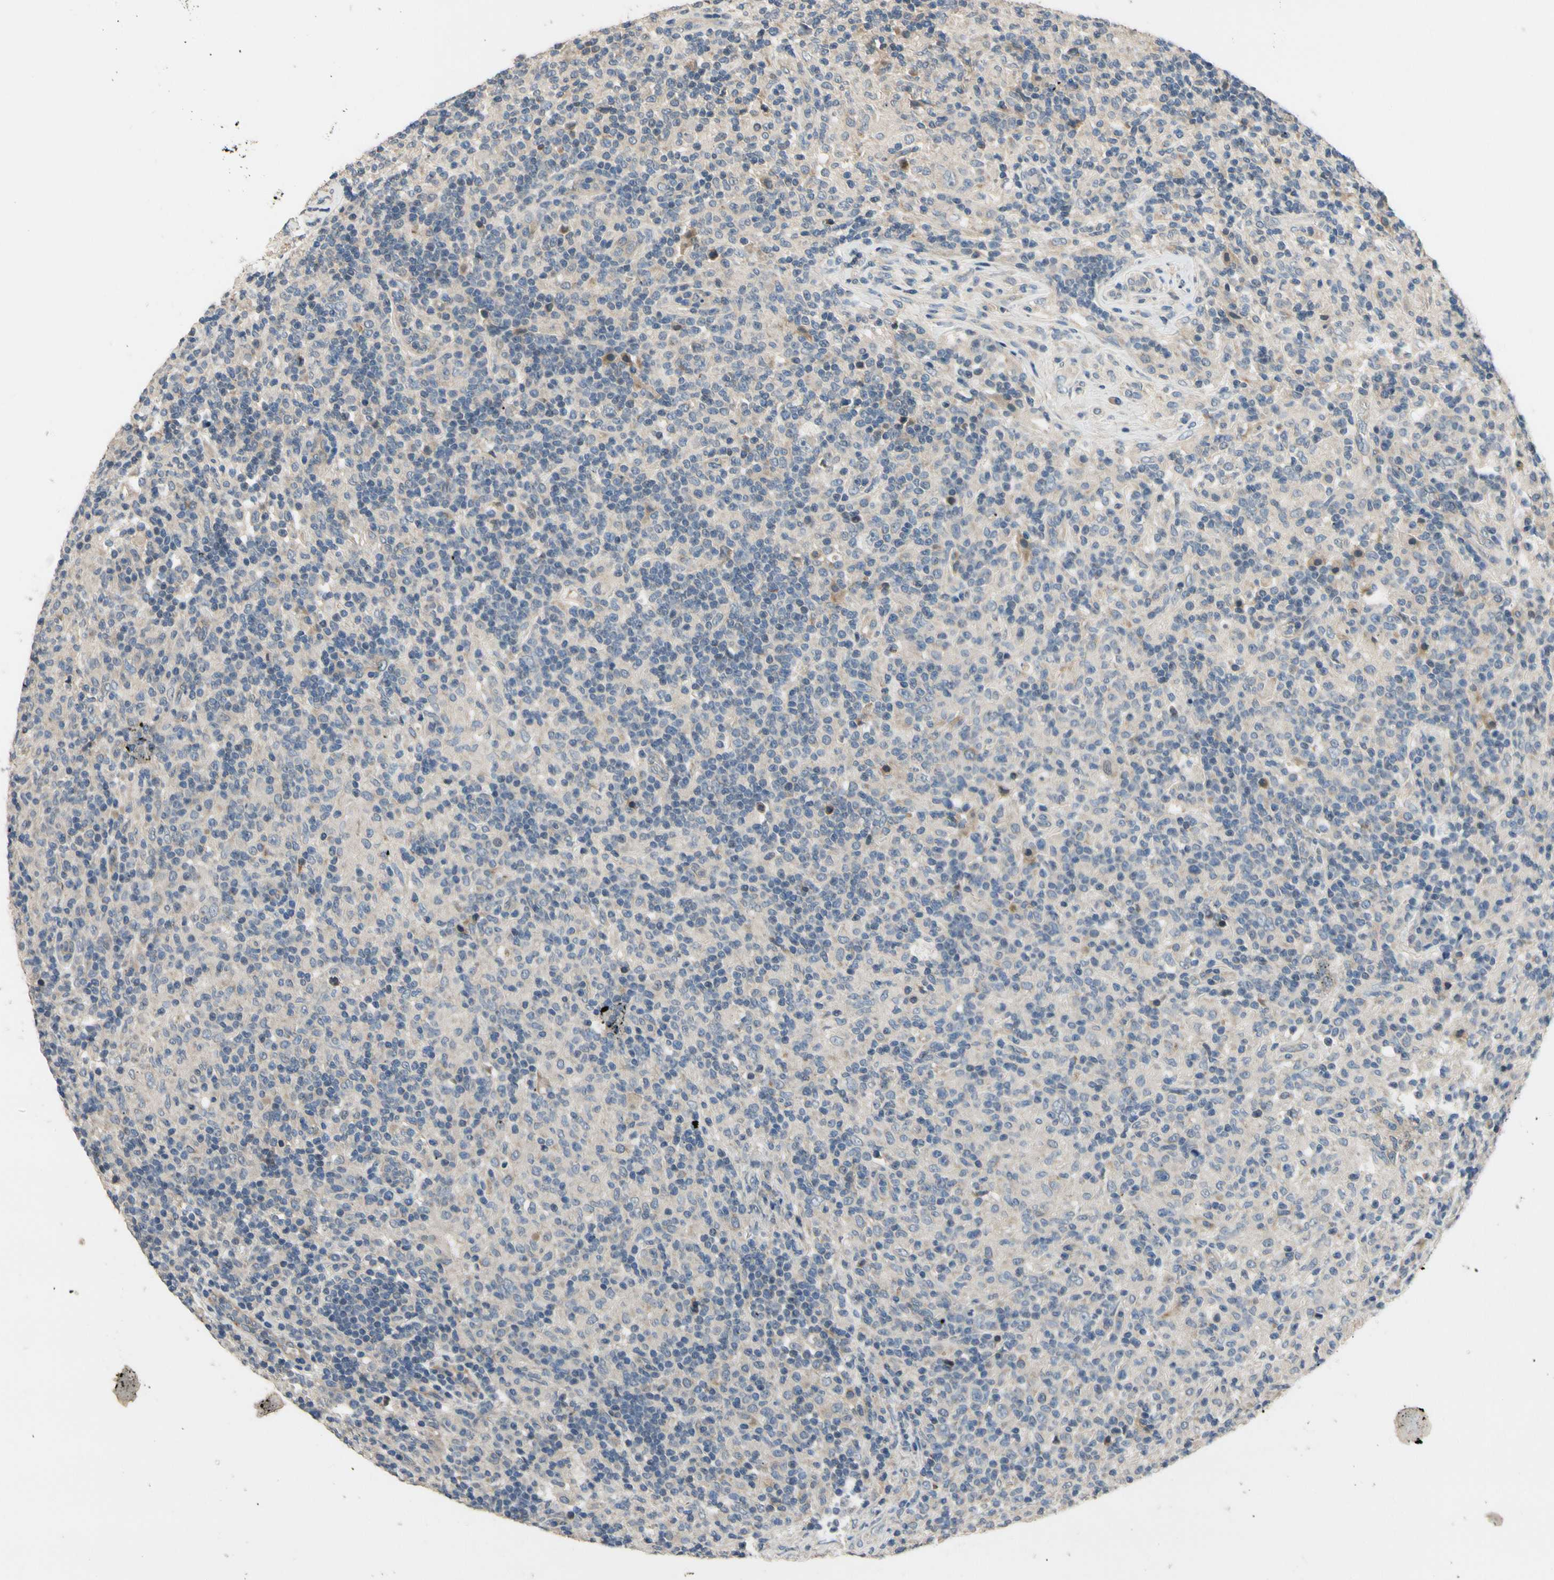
{"staining": {"intensity": "negative", "quantity": "none", "location": "none"}, "tissue": "lymphoma", "cell_type": "Tumor cells", "image_type": "cancer", "snomed": [{"axis": "morphology", "description": "Hodgkin's disease, NOS"}, {"axis": "topography", "description": "Lymph node"}], "caption": "This is a photomicrograph of immunohistochemistry (IHC) staining of lymphoma, which shows no staining in tumor cells.", "gene": "ALKBH3", "patient": {"sex": "male", "age": 70}}